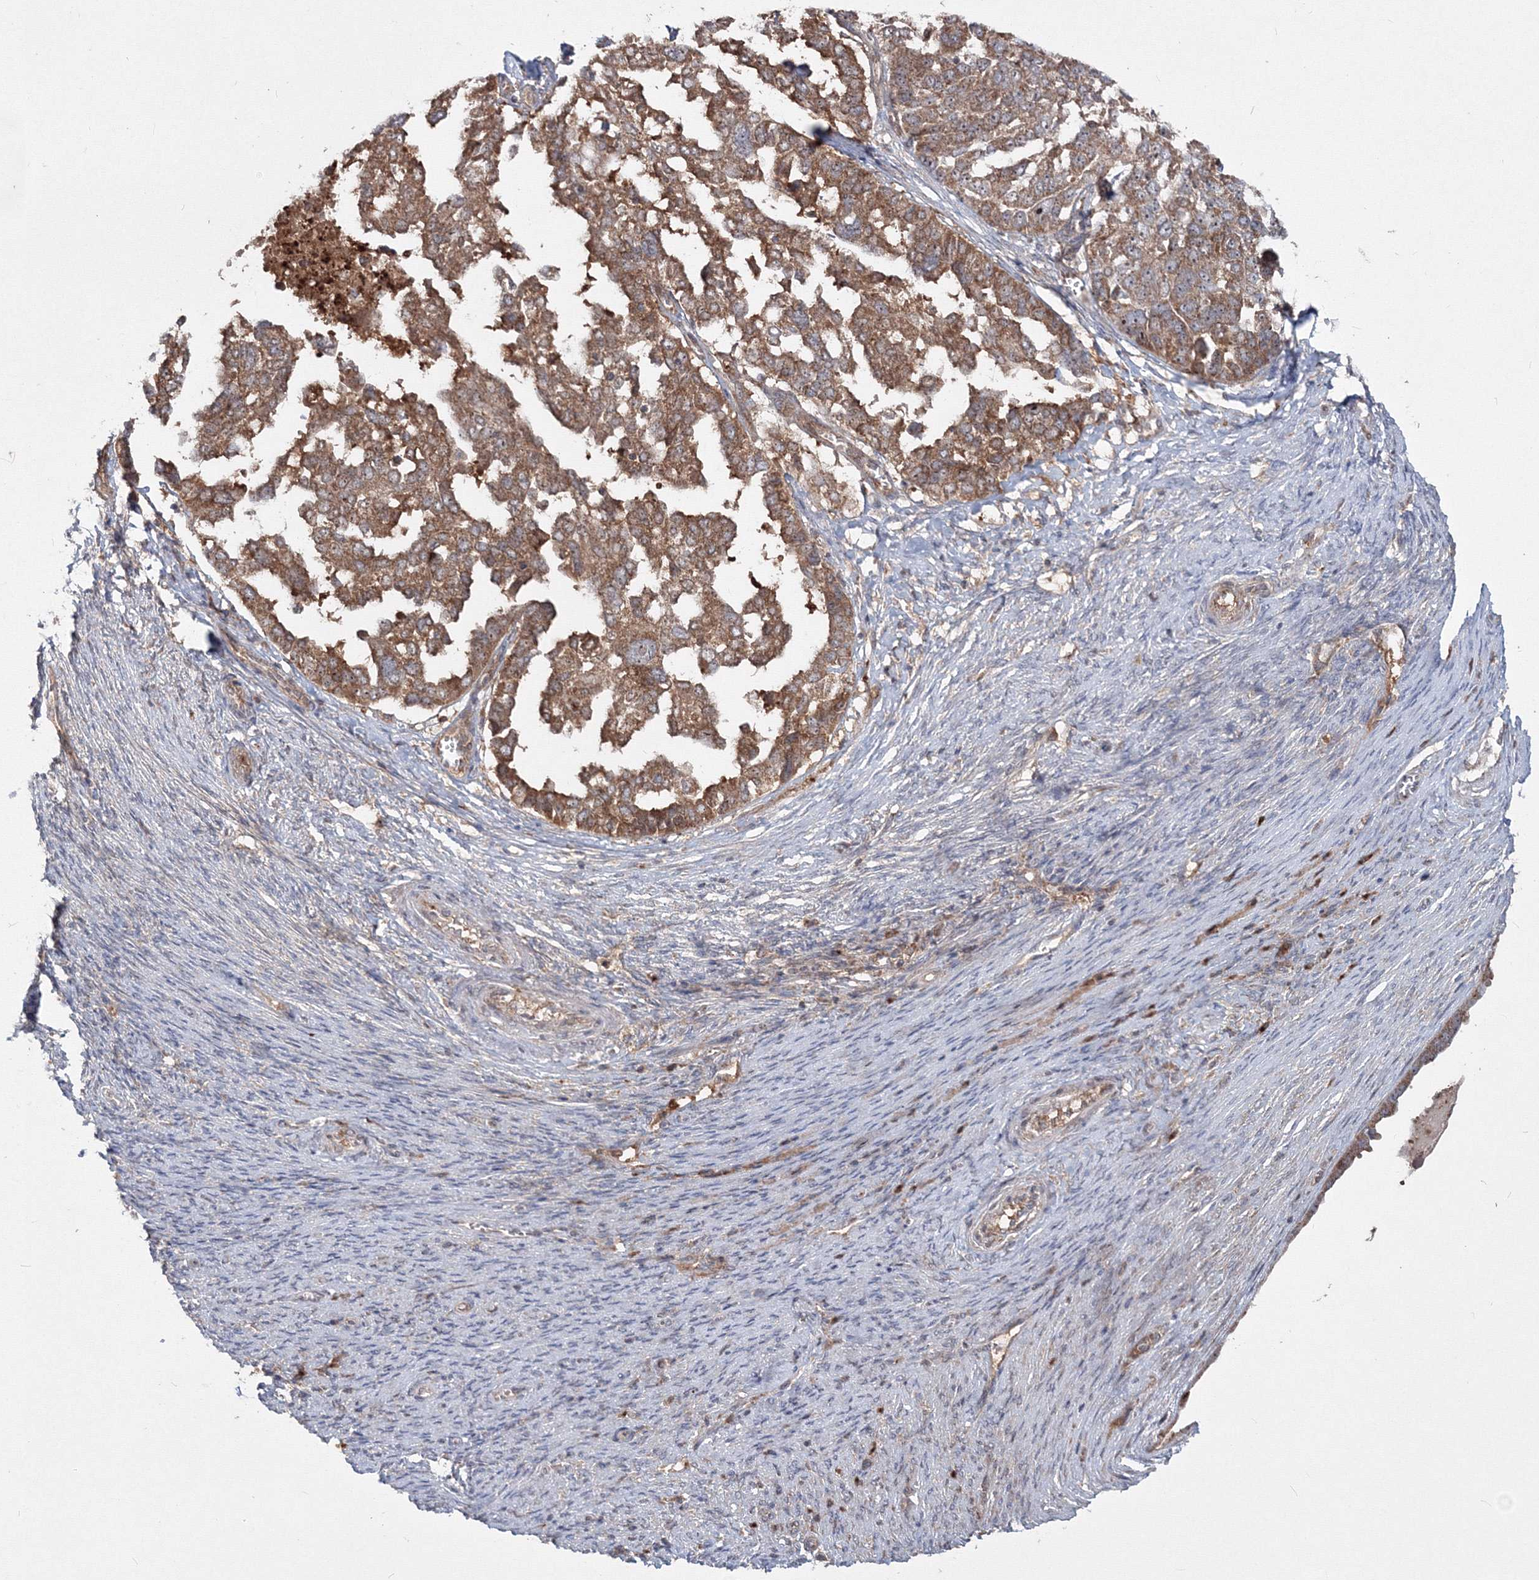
{"staining": {"intensity": "strong", "quantity": ">75%", "location": "cytoplasmic/membranous"}, "tissue": "ovarian cancer", "cell_type": "Tumor cells", "image_type": "cancer", "snomed": [{"axis": "morphology", "description": "Cystadenocarcinoma, serous, NOS"}, {"axis": "topography", "description": "Ovary"}], "caption": "High-power microscopy captured an immunohistochemistry (IHC) histopathology image of ovarian cancer (serous cystadenocarcinoma), revealing strong cytoplasmic/membranous staining in about >75% of tumor cells.", "gene": "PEX13", "patient": {"sex": "female", "age": 44}}